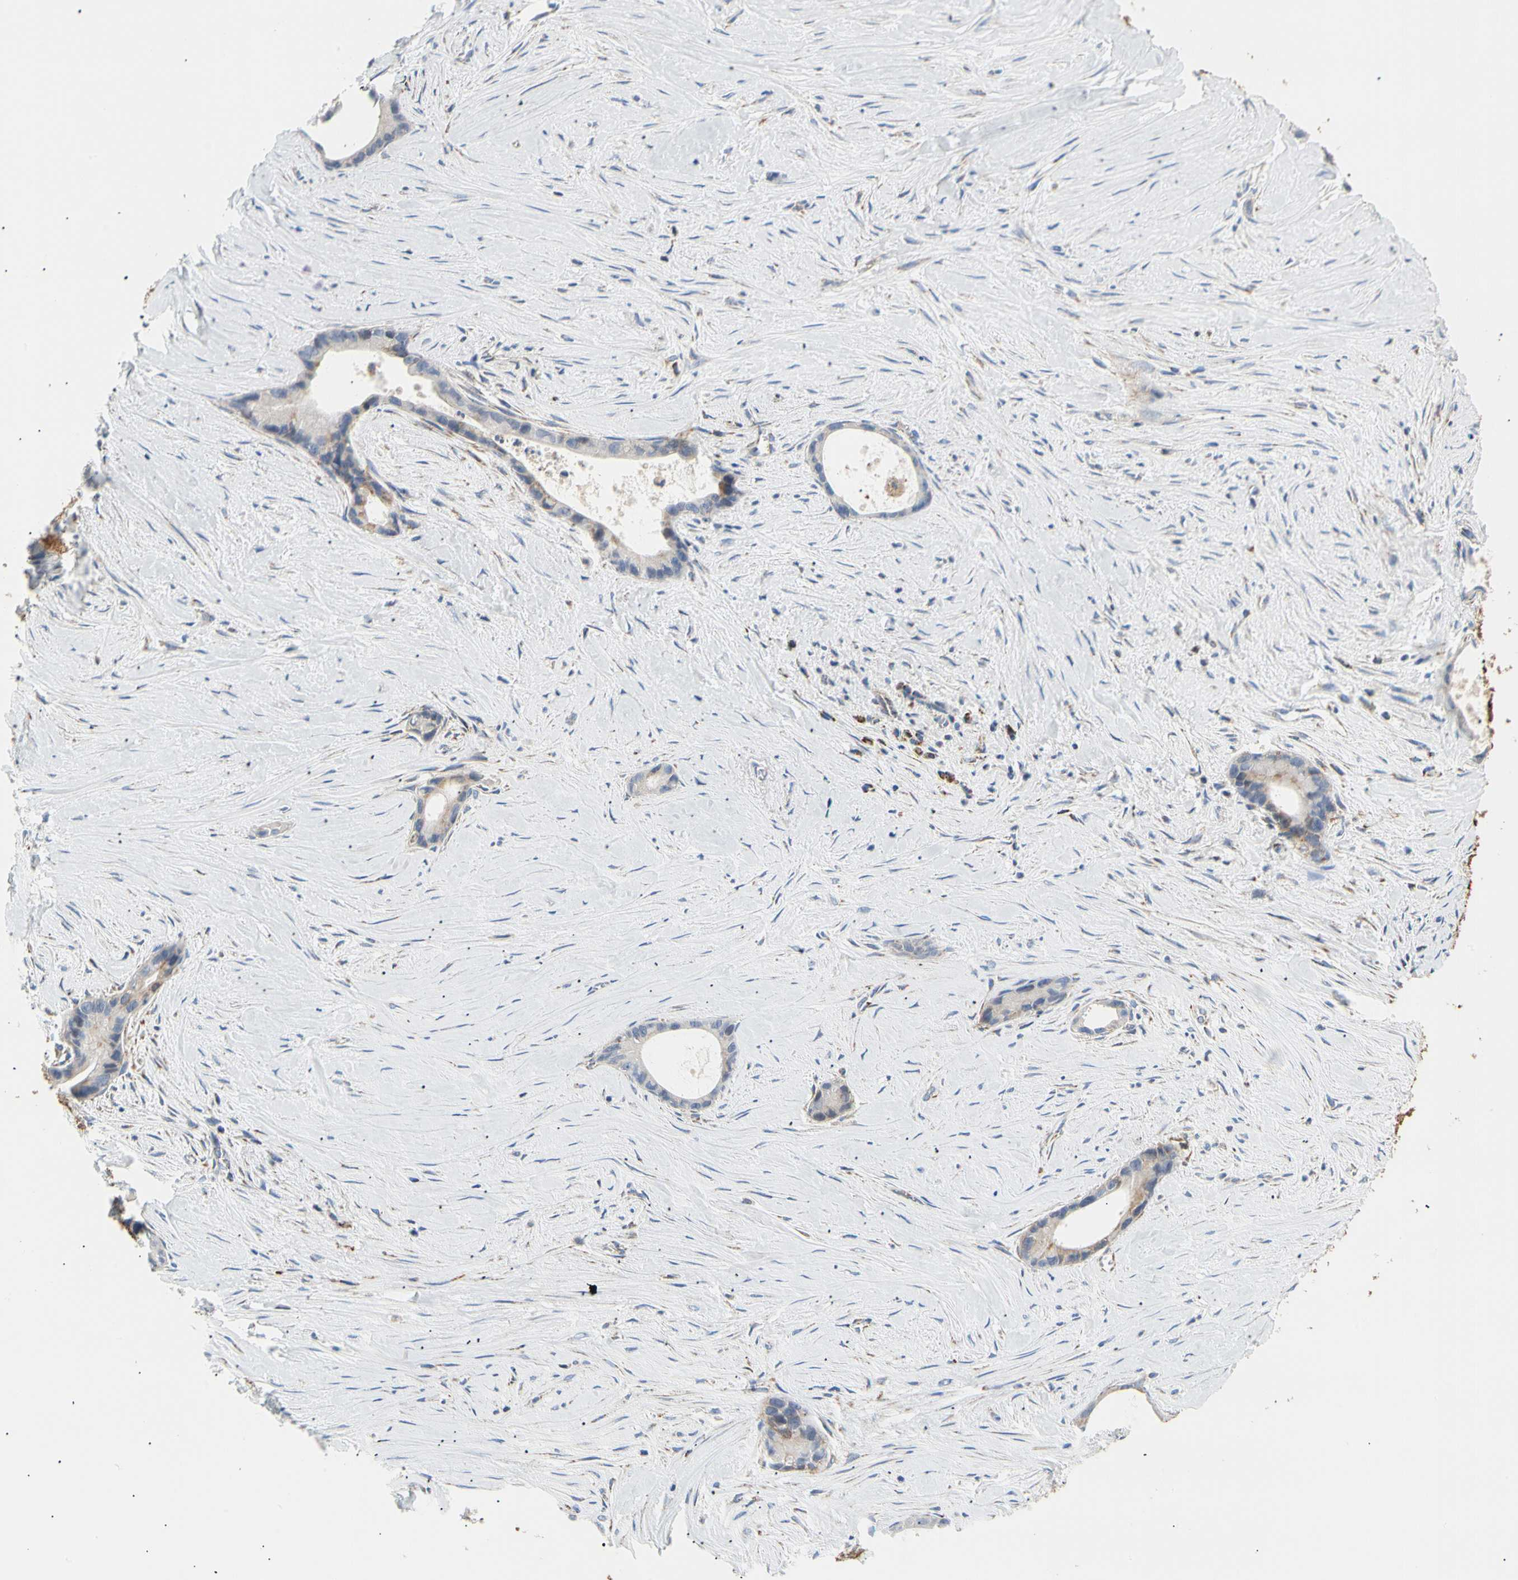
{"staining": {"intensity": "weak", "quantity": "25%-75%", "location": "cytoplasmic/membranous"}, "tissue": "liver cancer", "cell_type": "Tumor cells", "image_type": "cancer", "snomed": [{"axis": "morphology", "description": "Cholangiocarcinoma"}, {"axis": "topography", "description": "Liver"}], "caption": "Protein expression analysis of human cholangiocarcinoma (liver) reveals weak cytoplasmic/membranous expression in approximately 25%-75% of tumor cells.", "gene": "ACAT1", "patient": {"sex": "female", "age": 55}}